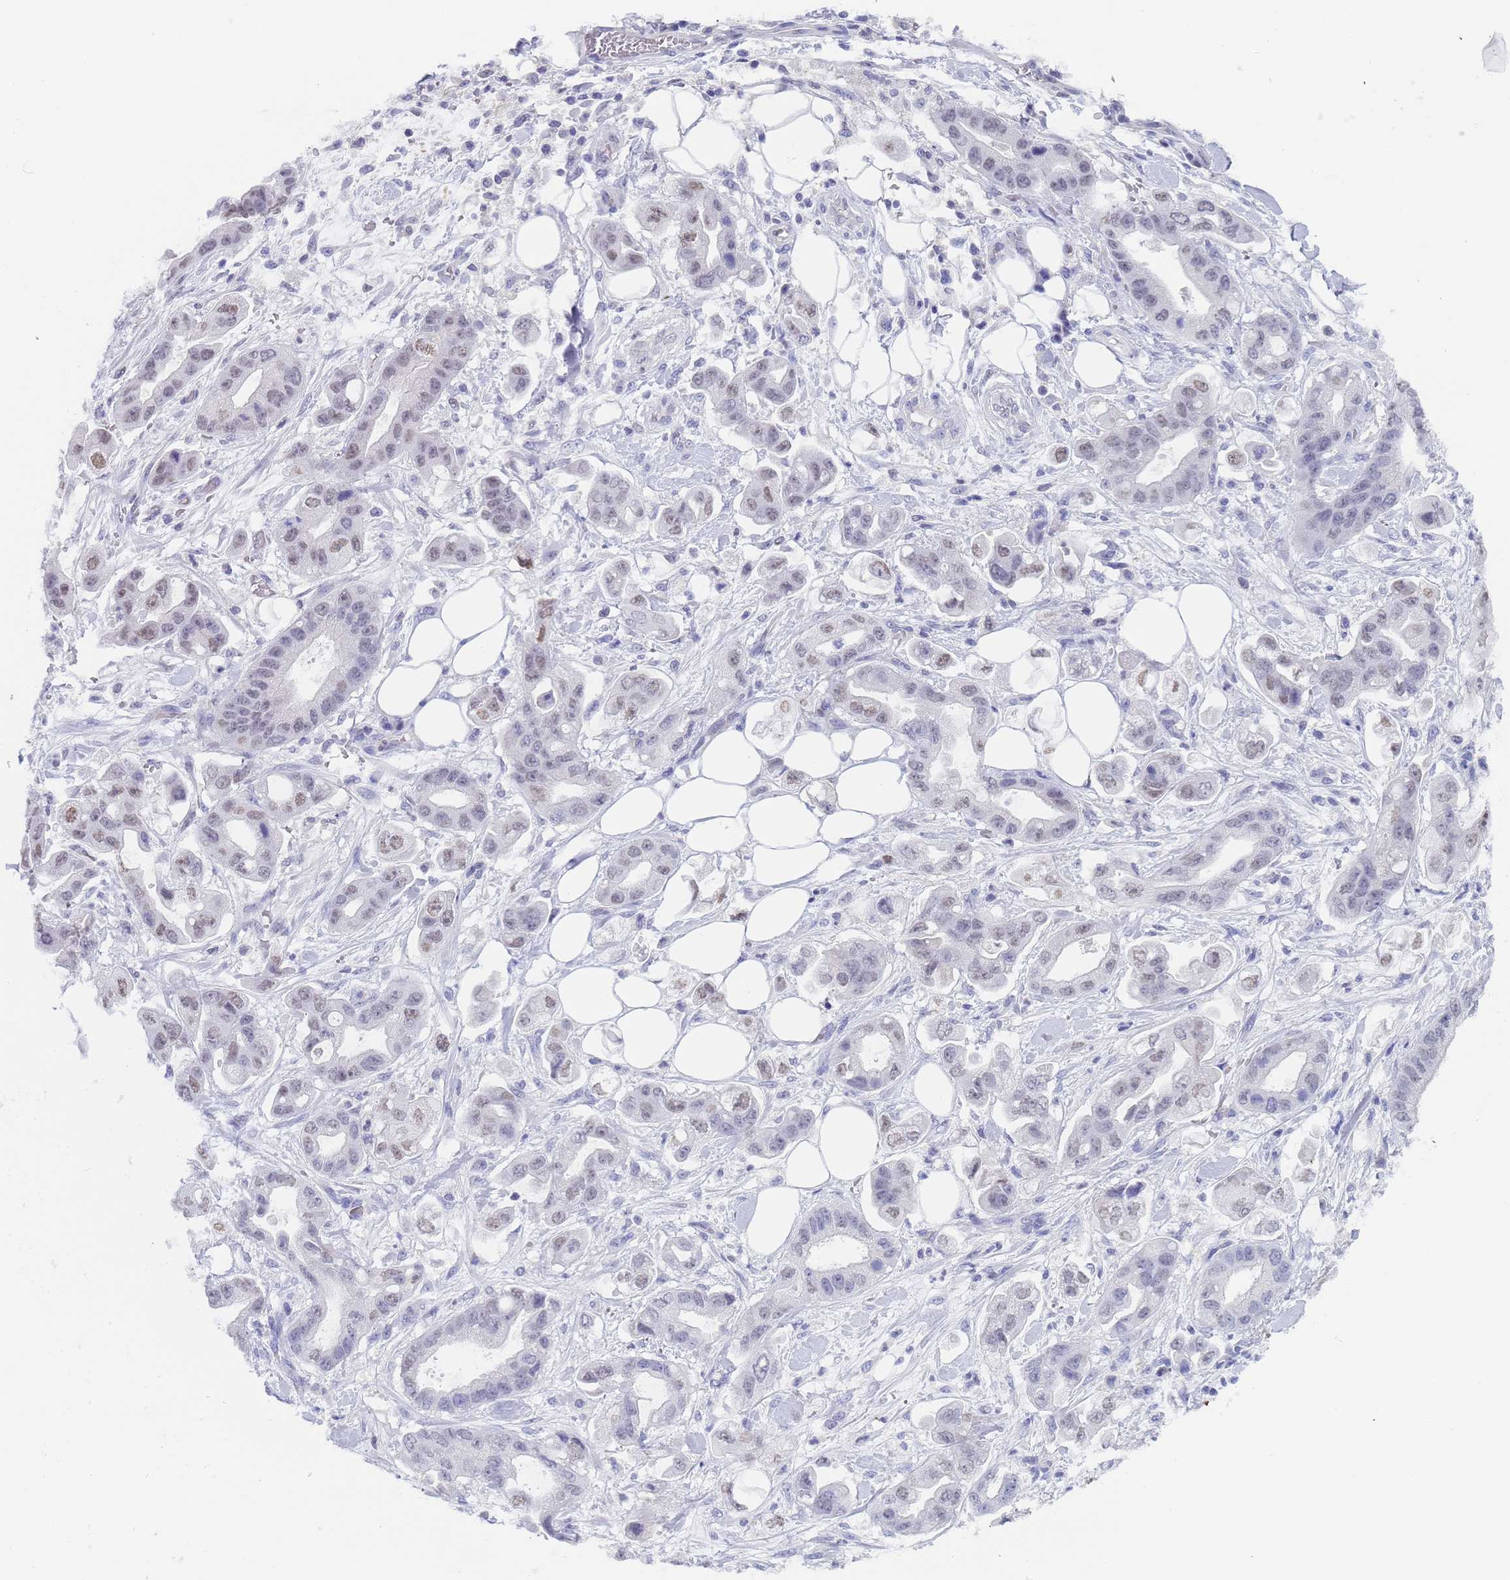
{"staining": {"intensity": "weak", "quantity": "<25%", "location": "nuclear"}, "tissue": "stomach cancer", "cell_type": "Tumor cells", "image_type": "cancer", "snomed": [{"axis": "morphology", "description": "Adenocarcinoma, NOS"}, {"axis": "topography", "description": "Stomach"}], "caption": "DAB immunohistochemical staining of stomach cancer (adenocarcinoma) exhibits no significant positivity in tumor cells. (Stains: DAB (3,3'-diaminobenzidine) immunohistochemistry with hematoxylin counter stain, Microscopy: brightfield microscopy at high magnification).", "gene": "CTRC", "patient": {"sex": "male", "age": 62}}